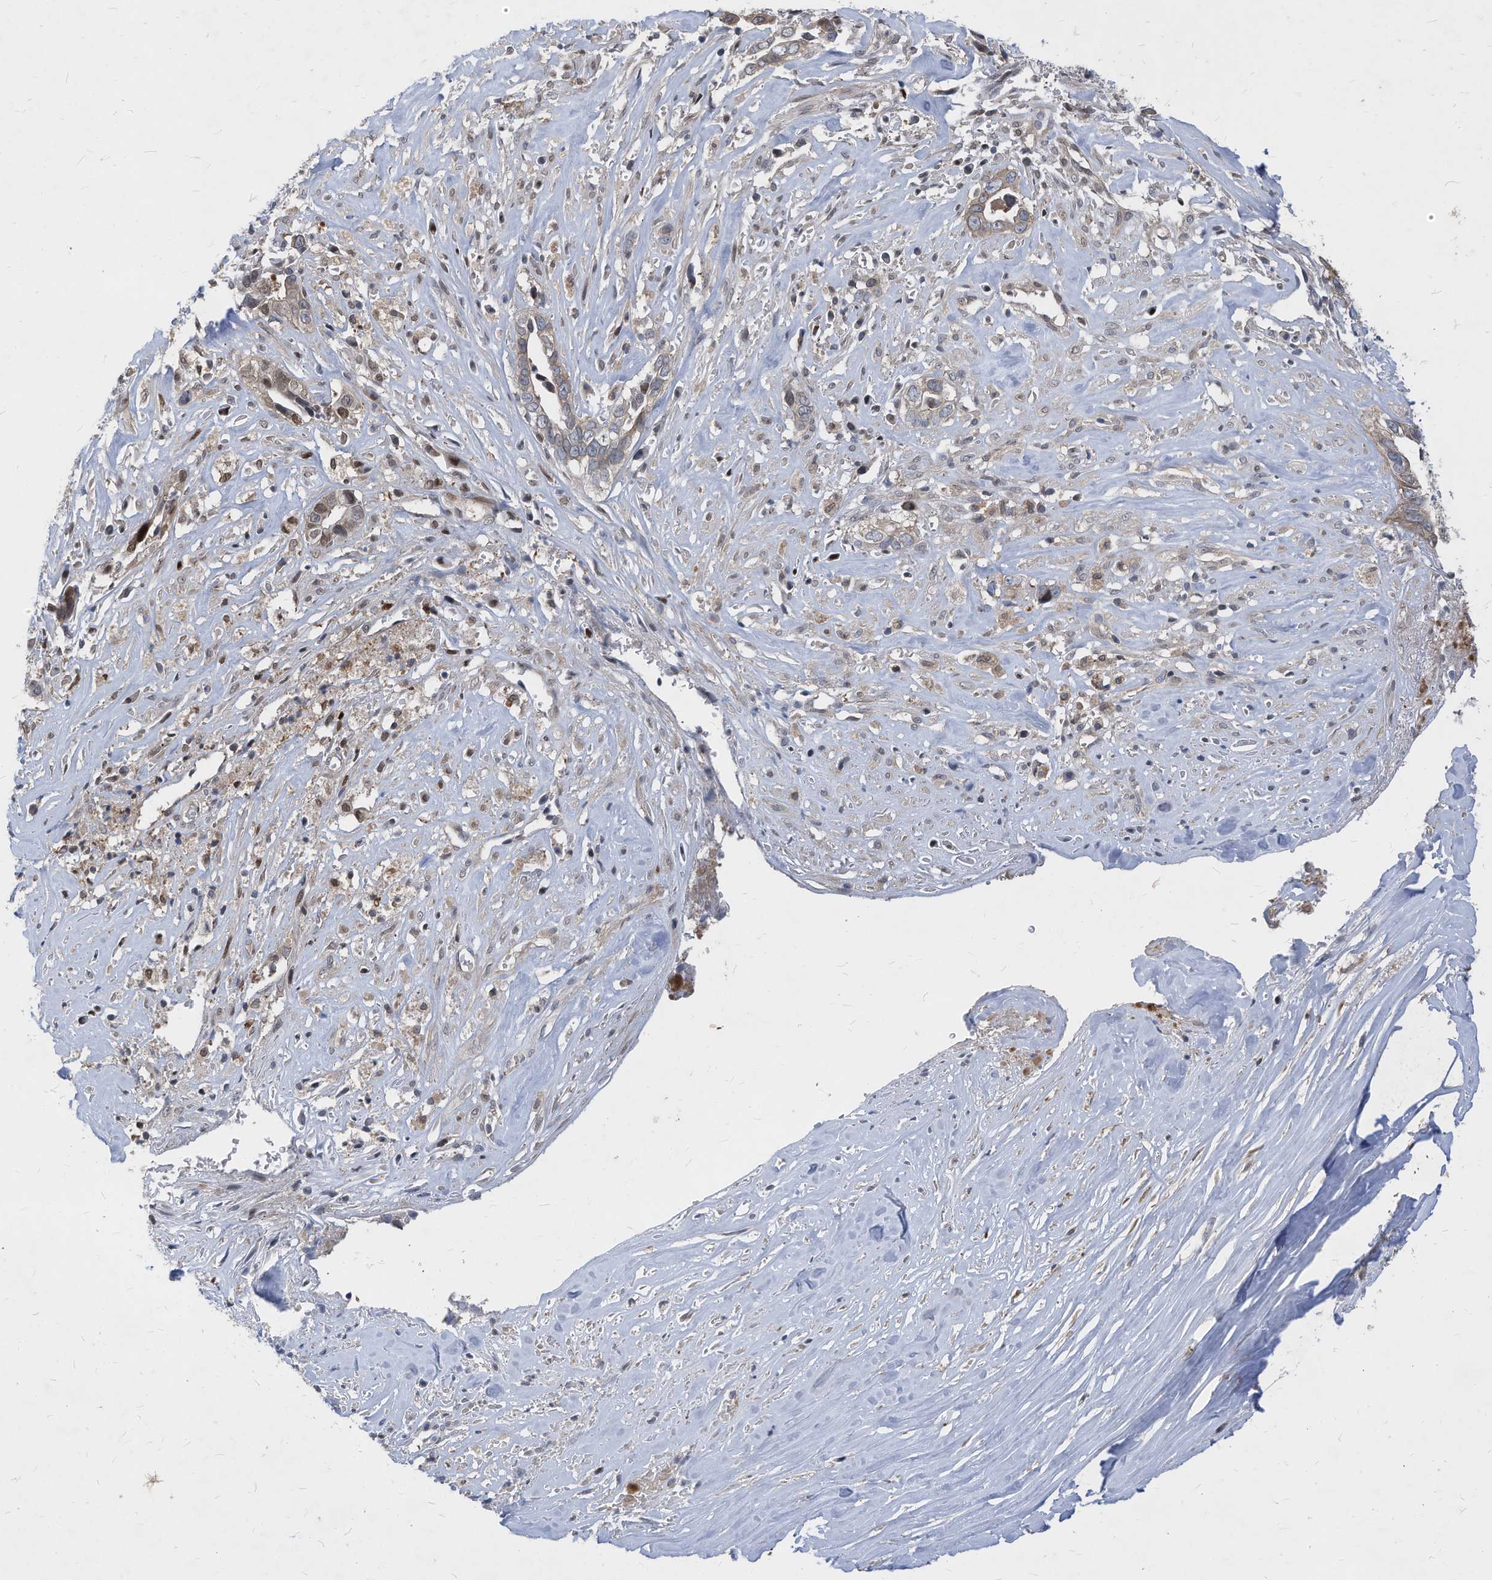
{"staining": {"intensity": "weak", "quantity": ">75%", "location": "cytoplasmic/membranous,nuclear"}, "tissue": "liver cancer", "cell_type": "Tumor cells", "image_type": "cancer", "snomed": [{"axis": "morphology", "description": "Cholangiocarcinoma"}, {"axis": "topography", "description": "Liver"}], "caption": "Immunohistochemical staining of liver cholangiocarcinoma reveals weak cytoplasmic/membranous and nuclear protein expression in about >75% of tumor cells.", "gene": "KPNB1", "patient": {"sex": "female", "age": 79}}